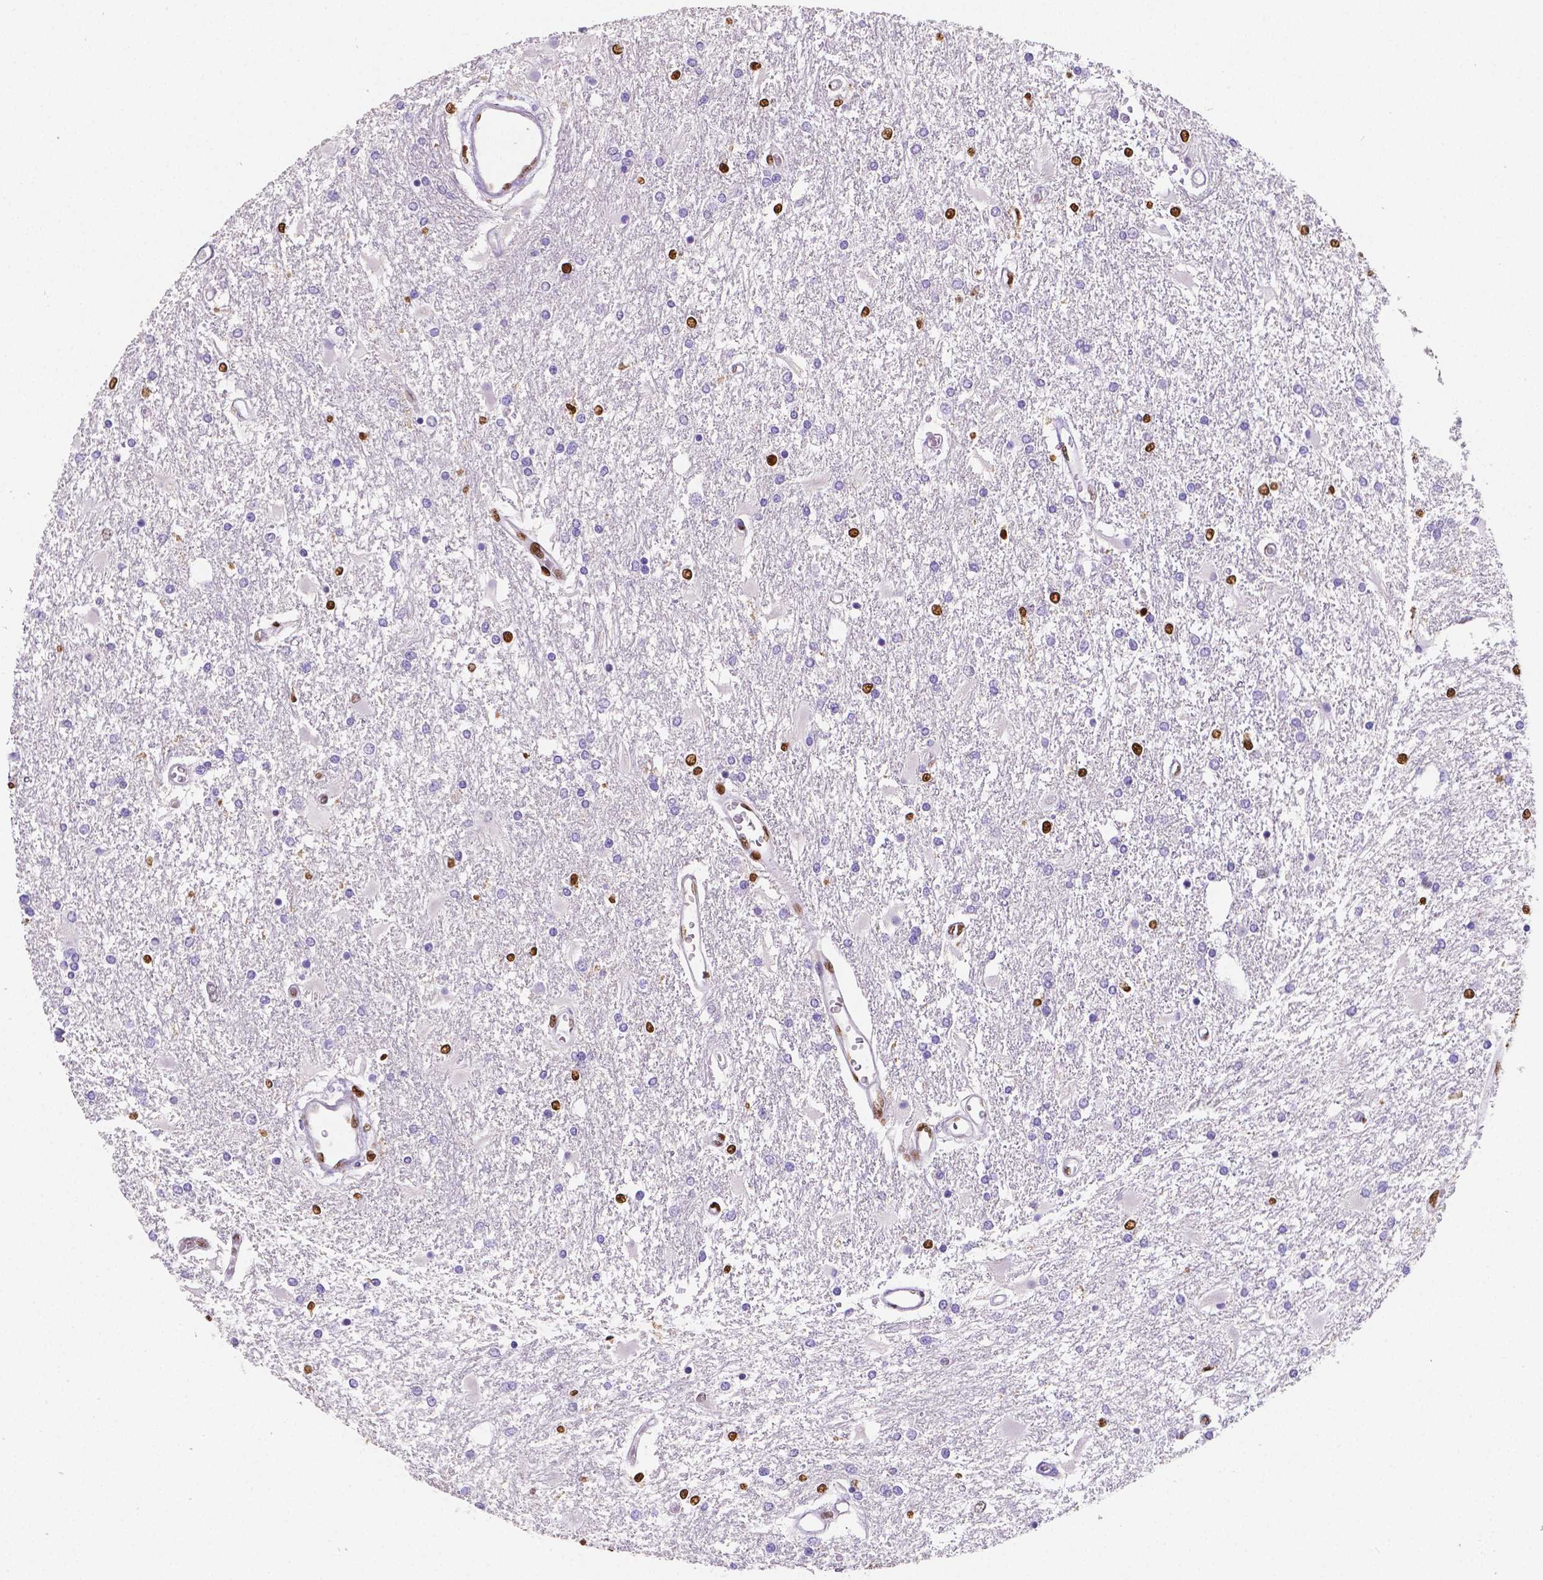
{"staining": {"intensity": "strong", "quantity": "<25%", "location": "nuclear"}, "tissue": "glioma", "cell_type": "Tumor cells", "image_type": "cancer", "snomed": [{"axis": "morphology", "description": "Glioma, malignant, High grade"}, {"axis": "topography", "description": "Cerebral cortex"}], "caption": "The photomicrograph shows staining of glioma, revealing strong nuclear protein positivity (brown color) within tumor cells.", "gene": "MEF2C", "patient": {"sex": "male", "age": 79}}